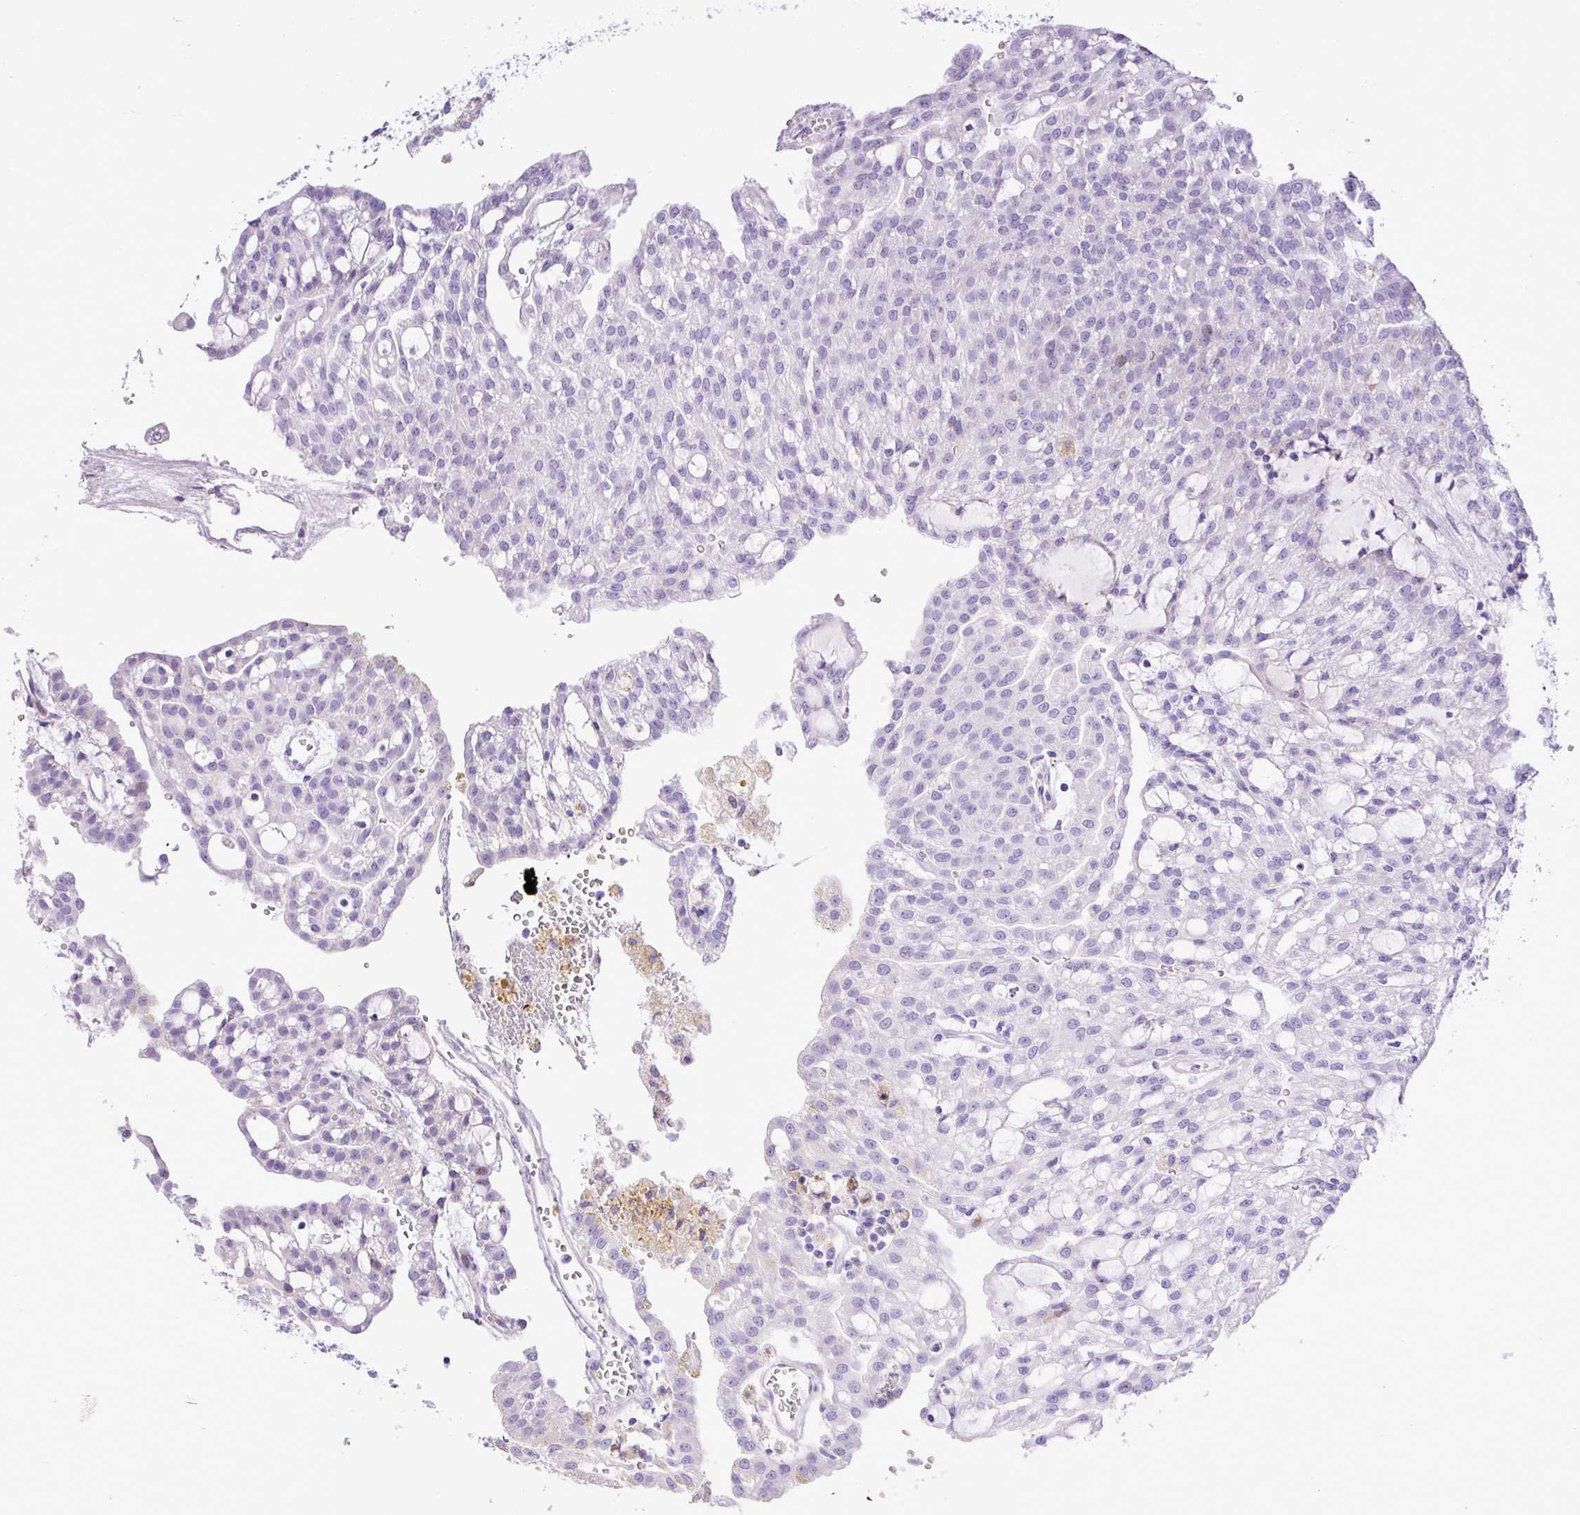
{"staining": {"intensity": "negative", "quantity": "none", "location": "none"}, "tissue": "renal cancer", "cell_type": "Tumor cells", "image_type": "cancer", "snomed": [{"axis": "morphology", "description": "Adenocarcinoma, NOS"}, {"axis": "topography", "description": "Kidney"}], "caption": "High power microscopy histopathology image of an immunohistochemistry histopathology image of adenocarcinoma (renal), revealing no significant staining in tumor cells. Nuclei are stained in blue.", "gene": "RCAN2", "patient": {"sex": "male", "age": 63}}